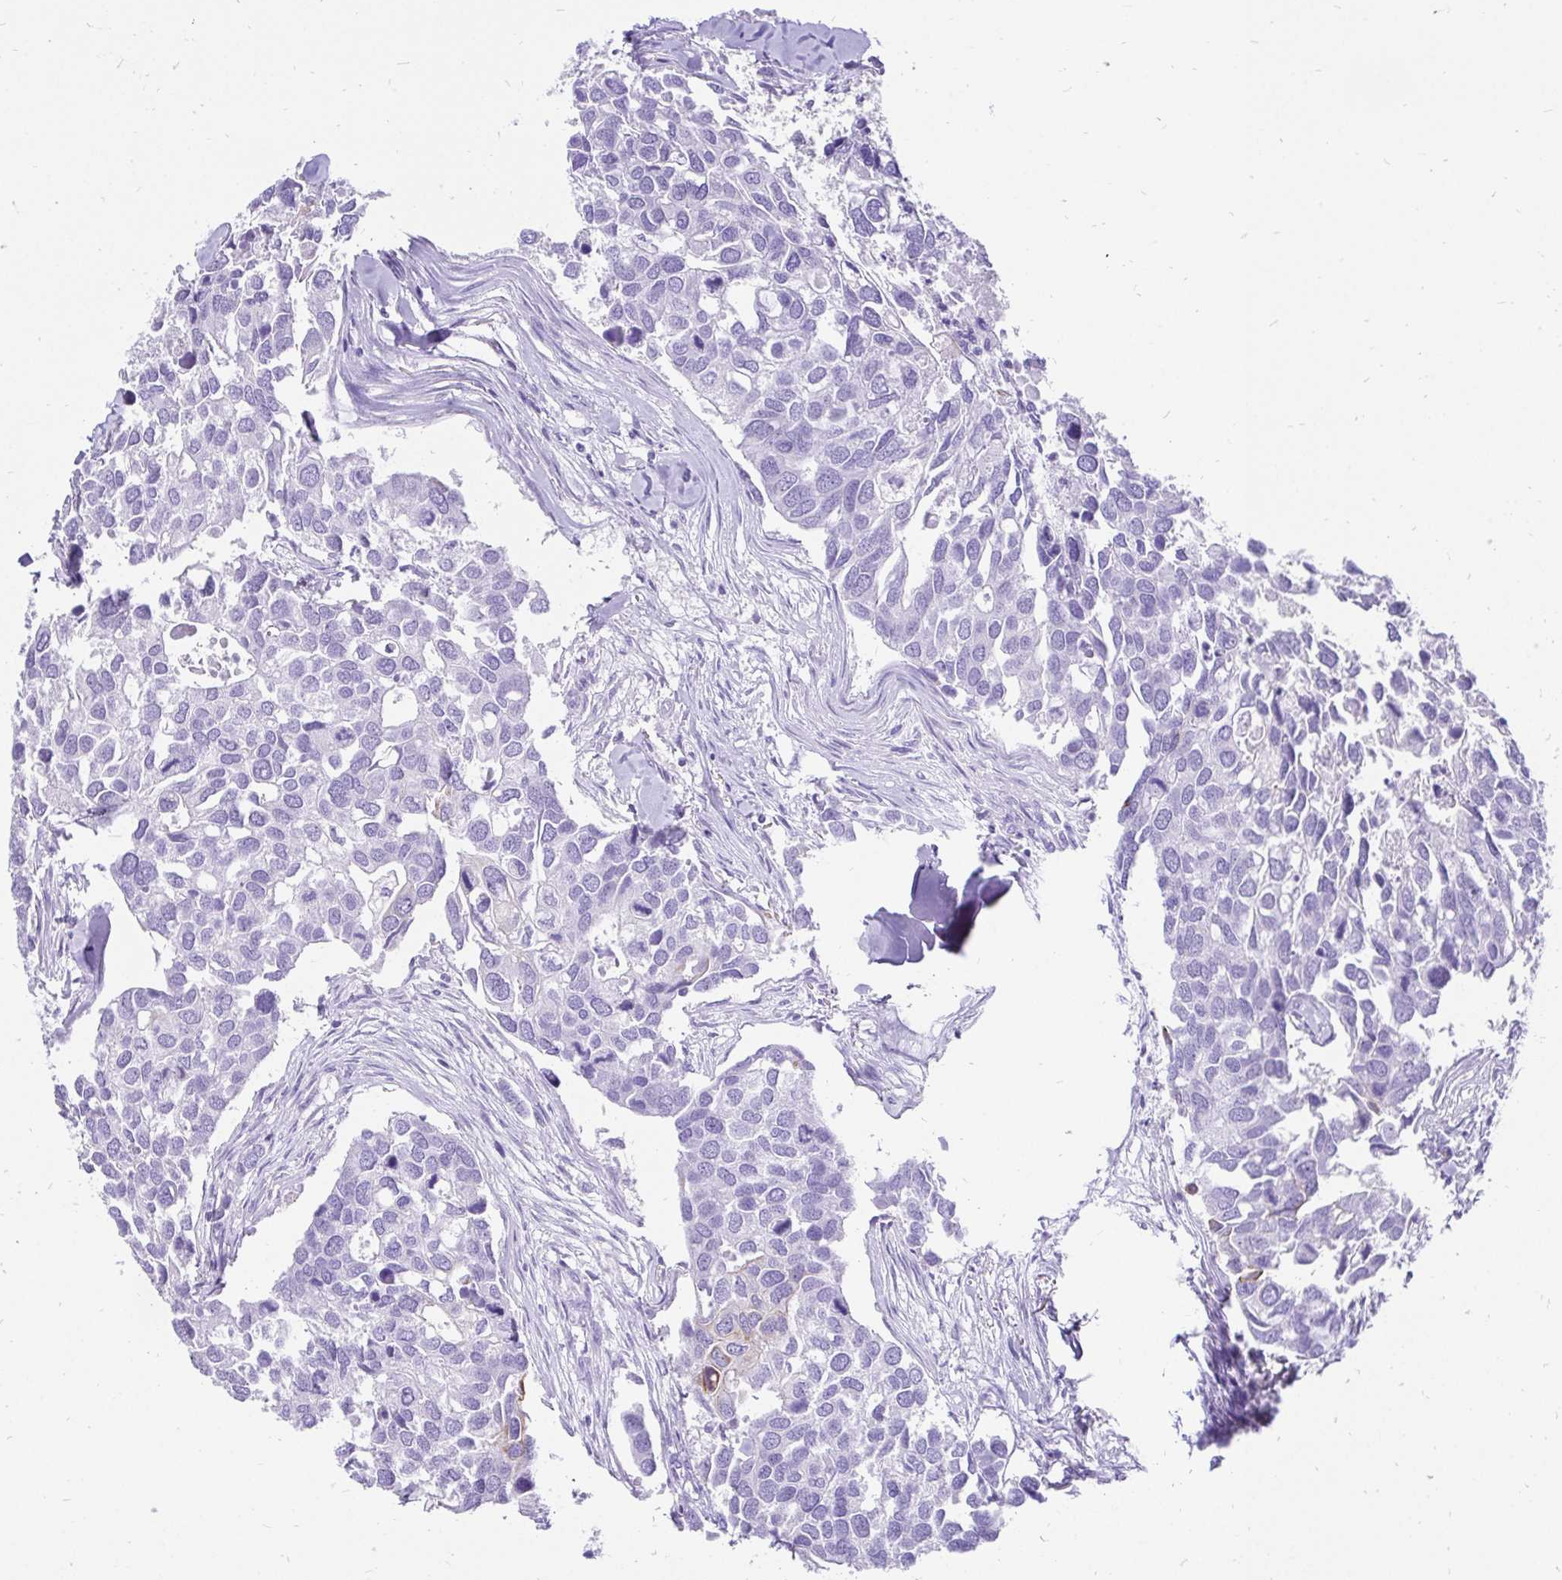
{"staining": {"intensity": "negative", "quantity": "none", "location": "none"}, "tissue": "breast cancer", "cell_type": "Tumor cells", "image_type": "cancer", "snomed": [{"axis": "morphology", "description": "Duct carcinoma"}, {"axis": "topography", "description": "Breast"}], "caption": "Tumor cells show no significant positivity in breast invasive ductal carcinoma. The staining is performed using DAB brown chromogen with nuclei counter-stained in using hematoxylin.", "gene": "KRT13", "patient": {"sex": "female", "age": 83}}